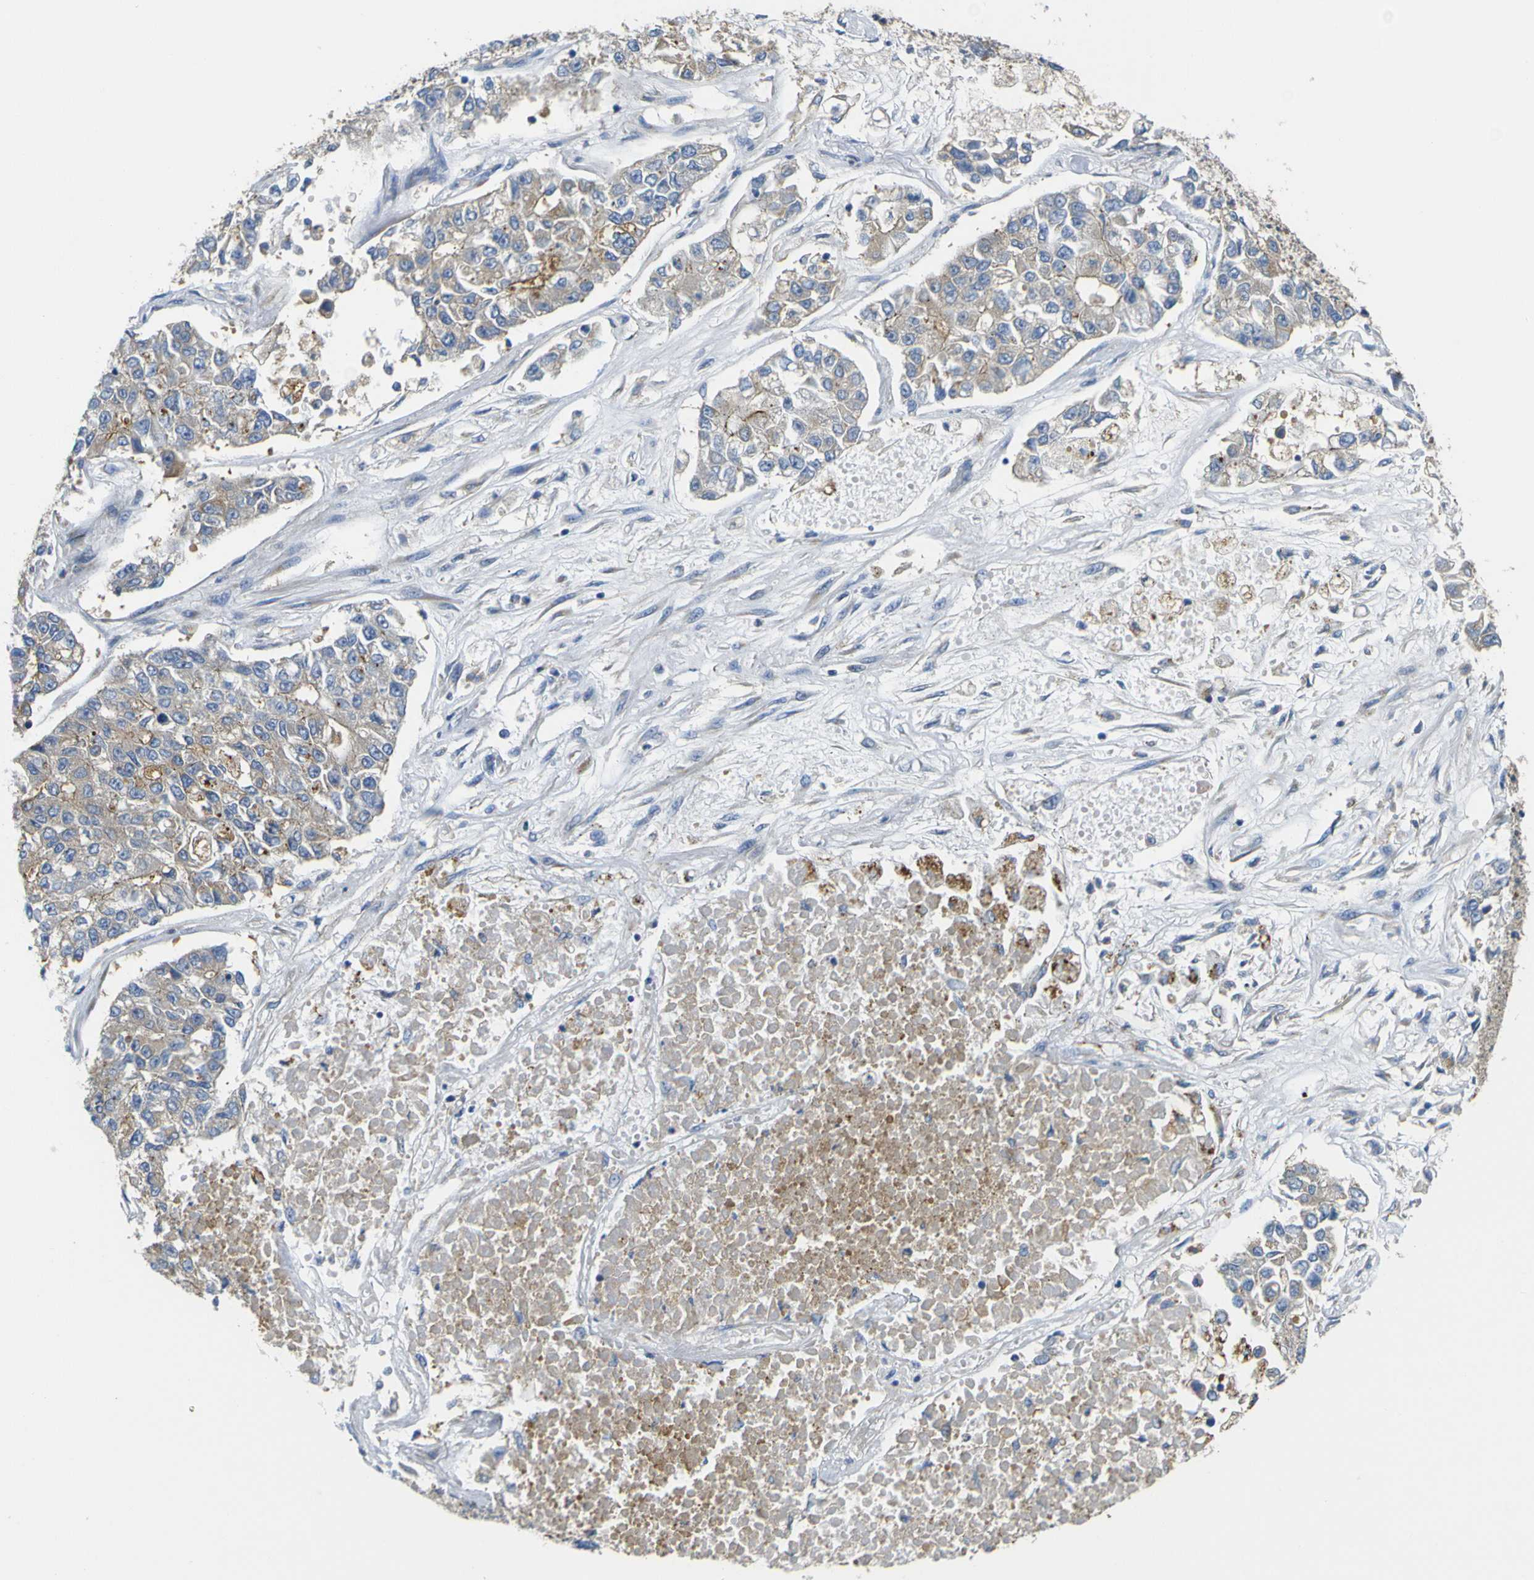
{"staining": {"intensity": "weak", "quantity": ">75%", "location": "cytoplasmic/membranous"}, "tissue": "lung cancer", "cell_type": "Tumor cells", "image_type": "cancer", "snomed": [{"axis": "morphology", "description": "Adenocarcinoma, NOS"}, {"axis": "topography", "description": "Lung"}], "caption": "Brown immunohistochemical staining in lung cancer (adenocarcinoma) demonstrates weak cytoplasmic/membranous staining in approximately >75% of tumor cells.", "gene": "SYPL1", "patient": {"sex": "male", "age": 49}}